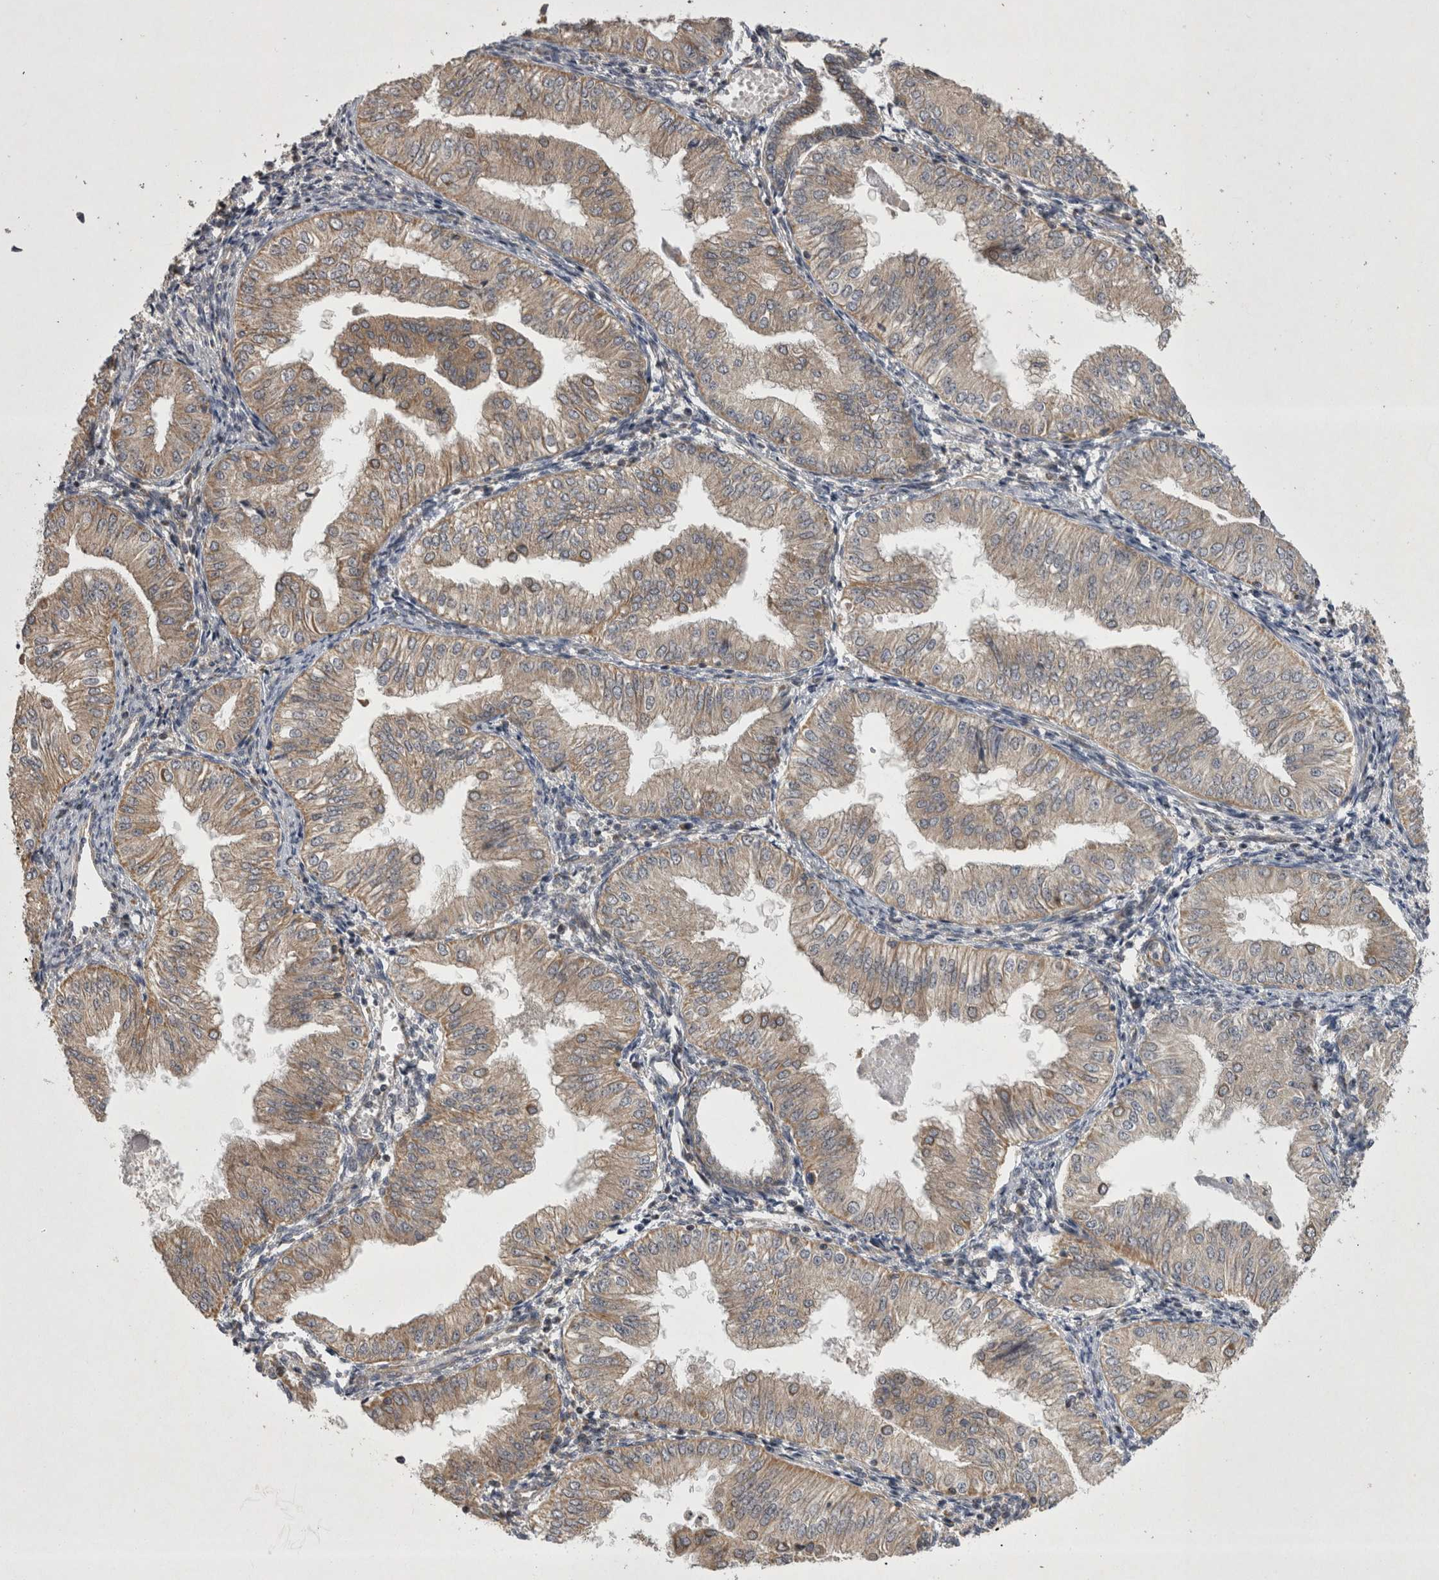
{"staining": {"intensity": "weak", "quantity": ">75%", "location": "cytoplasmic/membranous"}, "tissue": "endometrial cancer", "cell_type": "Tumor cells", "image_type": "cancer", "snomed": [{"axis": "morphology", "description": "Normal tissue, NOS"}, {"axis": "morphology", "description": "Adenocarcinoma, NOS"}, {"axis": "topography", "description": "Endometrium"}], "caption": "A photomicrograph of endometrial adenocarcinoma stained for a protein shows weak cytoplasmic/membranous brown staining in tumor cells.", "gene": "TSPOAP1", "patient": {"sex": "female", "age": 53}}